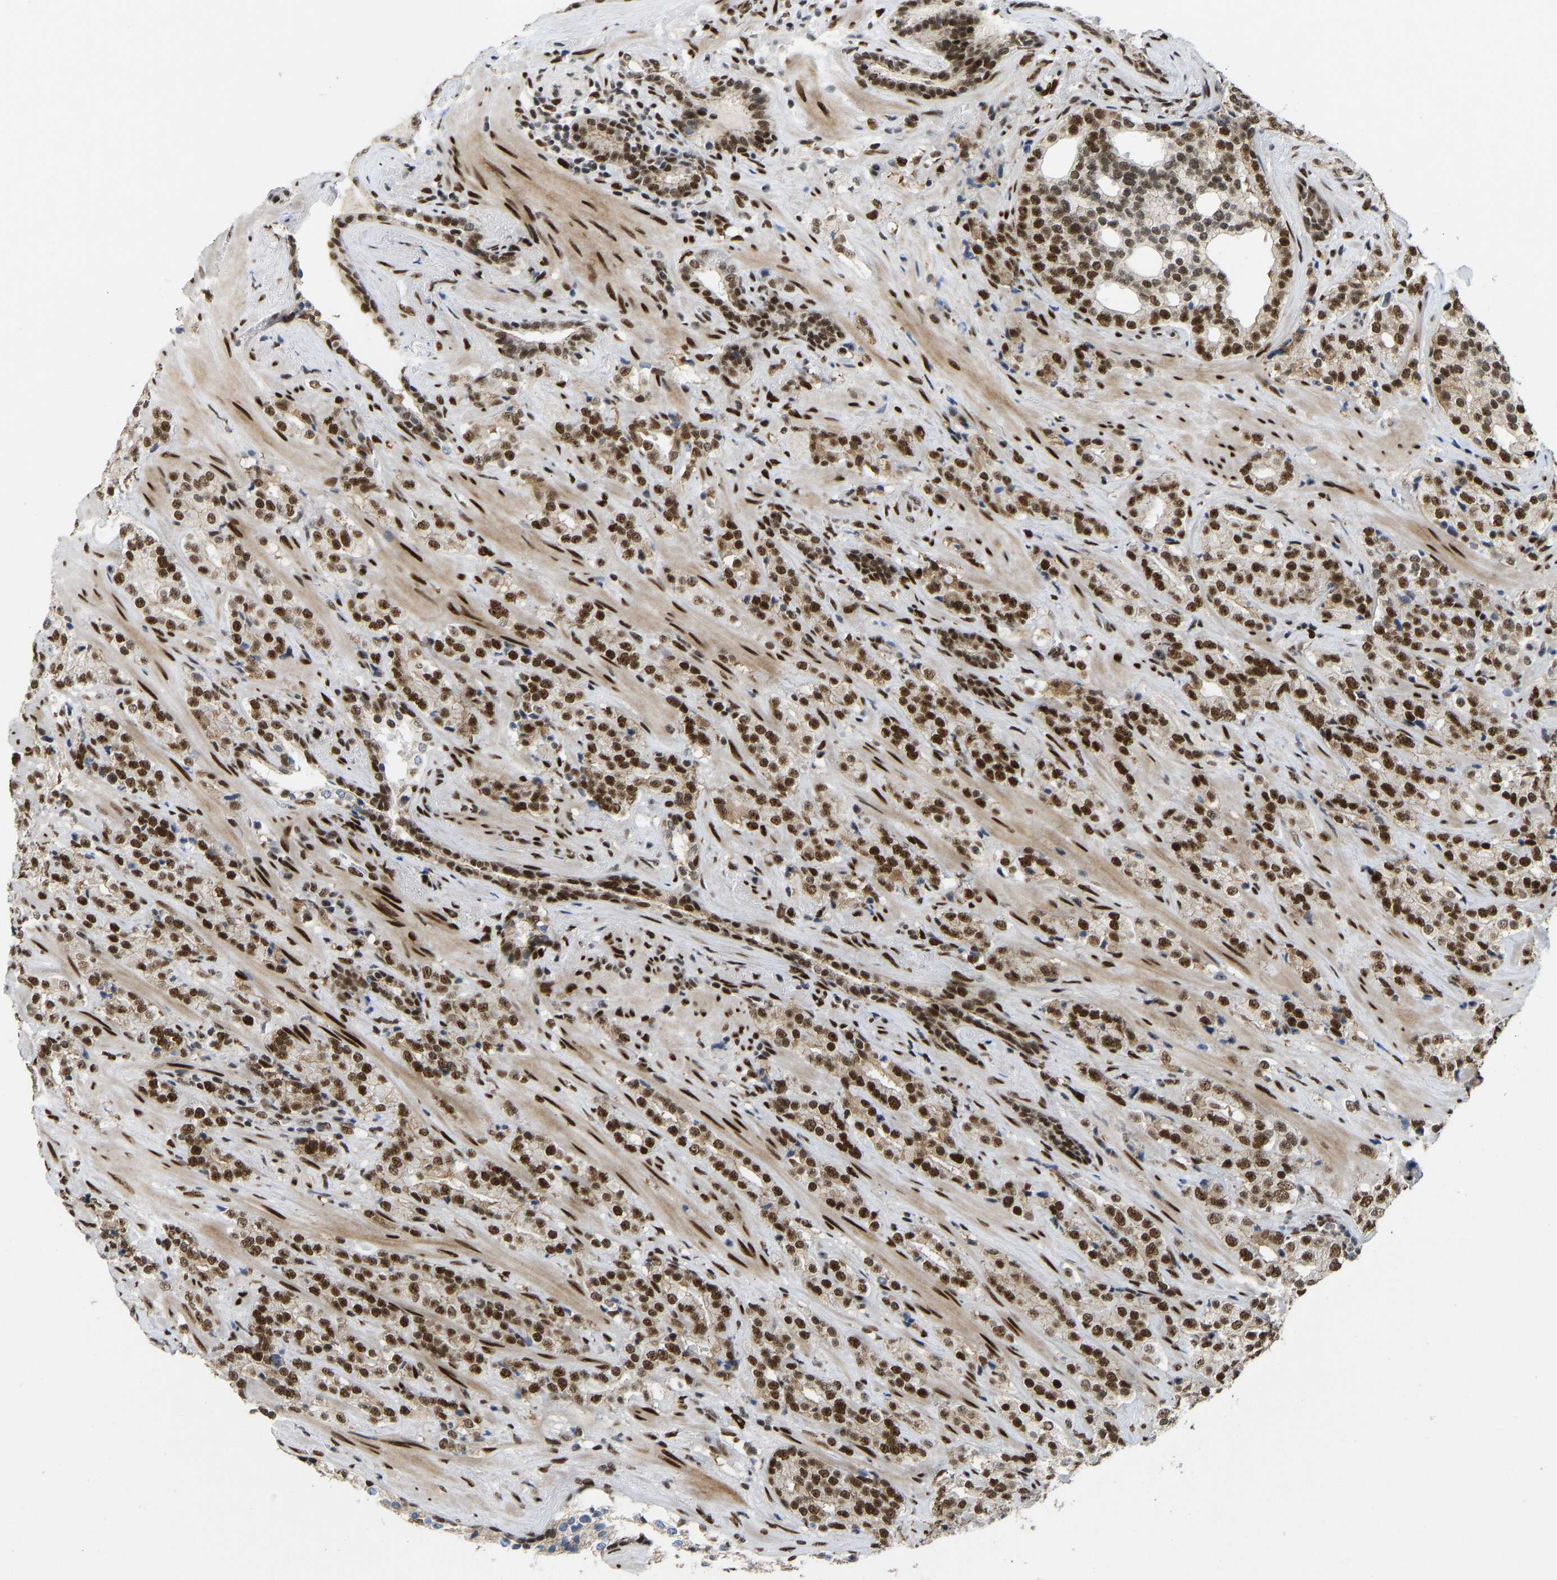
{"staining": {"intensity": "strong", "quantity": ">75%", "location": "nuclear"}, "tissue": "prostate cancer", "cell_type": "Tumor cells", "image_type": "cancer", "snomed": [{"axis": "morphology", "description": "Adenocarcinoma, High grade"}, {"axis": "topography", "description": "Prostate"}], "caption": "An immunohistochemistry (IHC) micrograph of tumor tissue is shown. Protein staining in brown shows strong nuclear positivity in prostate cancer within tumor cells.", "gene": "FOXK1", "patient": {"sex": "male", "age": 71}}